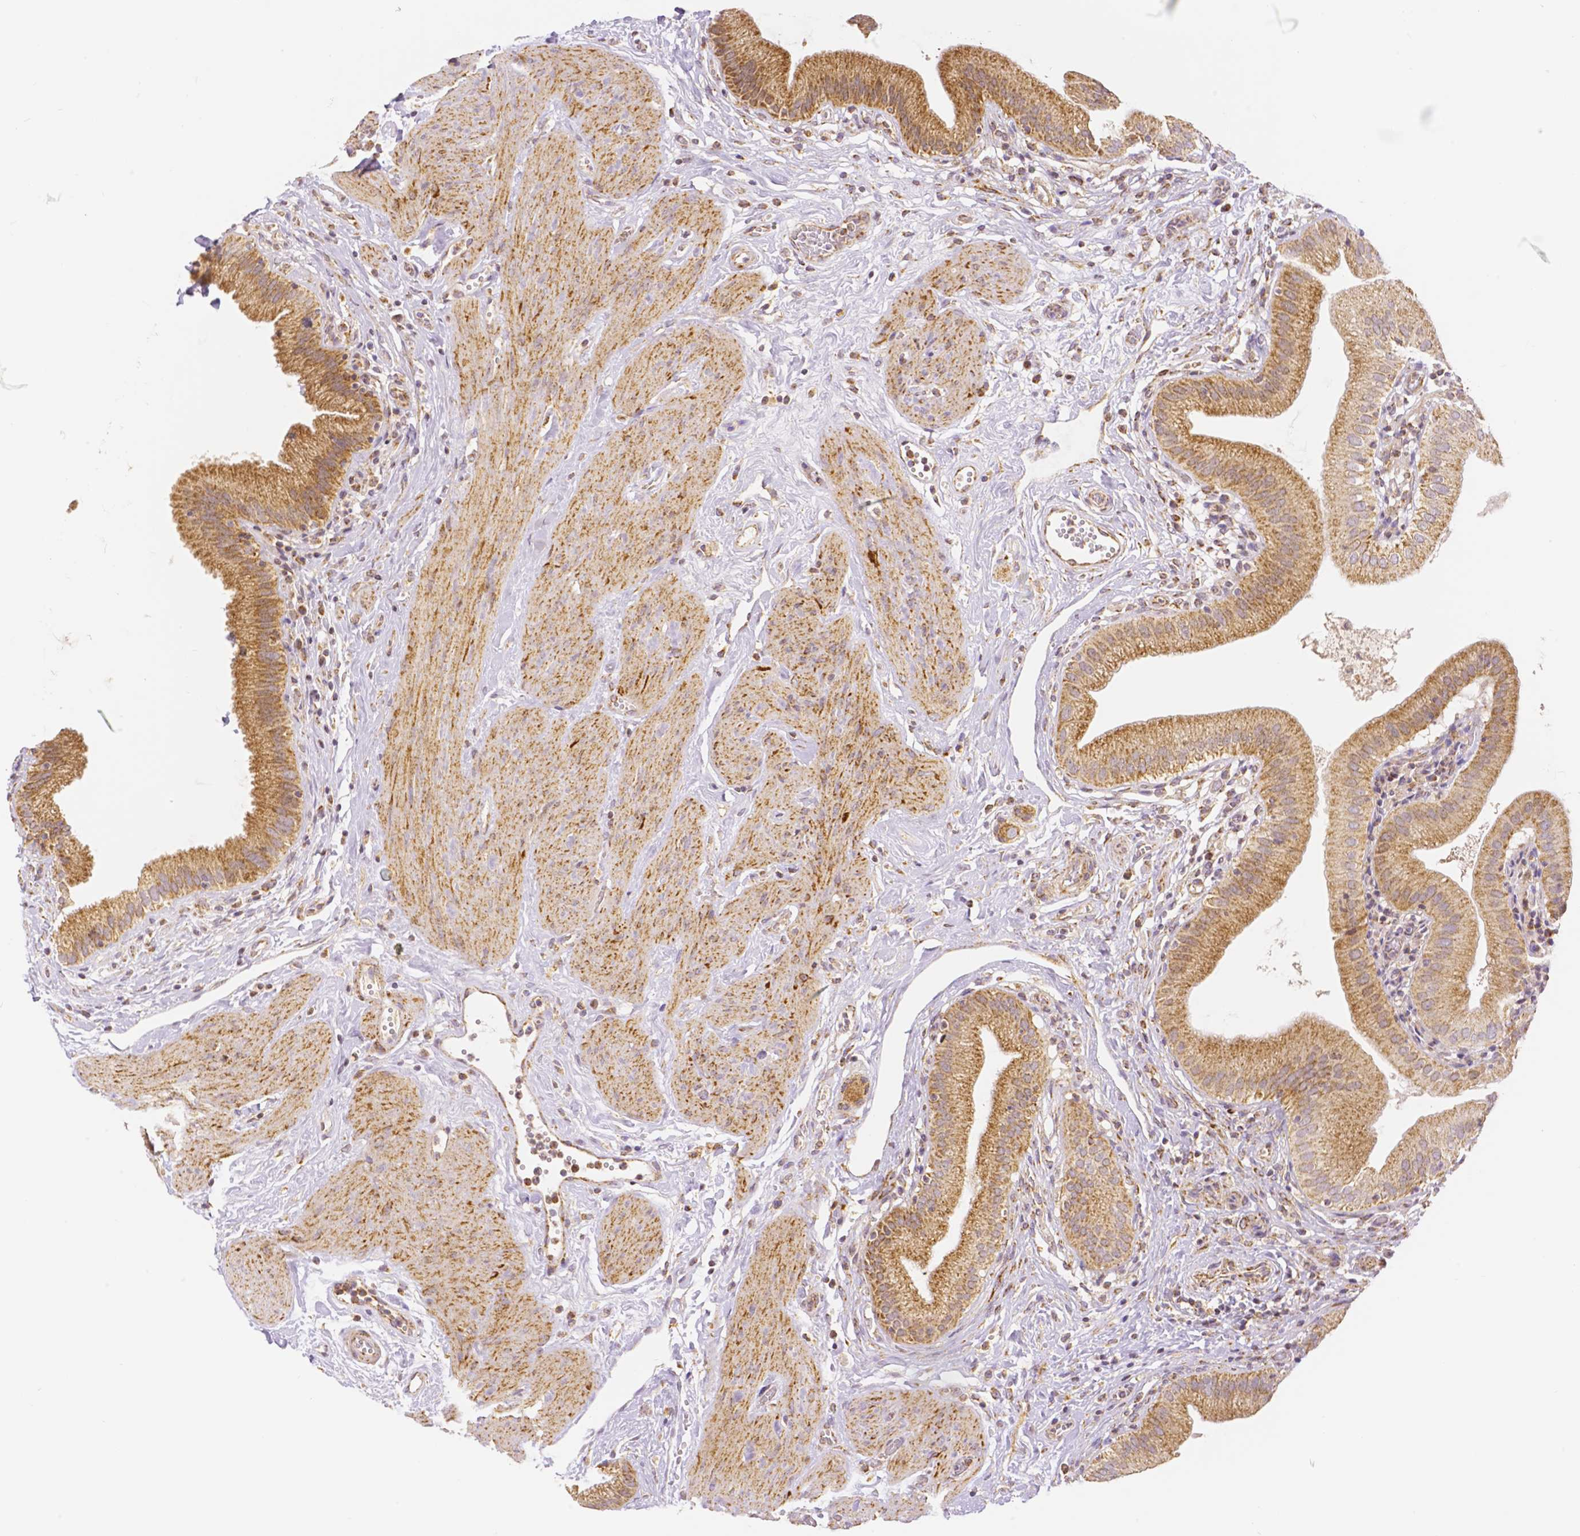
{"staining": {"intensity": "strong", "quantity": ">75%", "location": "cytoplasmic/membranous"}, "tissue": "gallbladder", "cell_type": "Glandular cells", "image_type": "normal", "snomed": [{"axis": "morphology", "description": "Normal tissue, NOS"}, {"axis": "topography", "description": "Gallbladder"}], "caption": "Immunohistochemical staining of normal gallbladder demonstrates high levels of strong cytoplasmic/membranous staining in approximately >75% of glandular cells. The staining was performed using DAB to visualize the protein expression in brown, while the nuclei were stained in blue with hematoxylin (Magnification: 20x).", "gene": "RHOT1", "patient": {"sex": "female", "age": 65}}